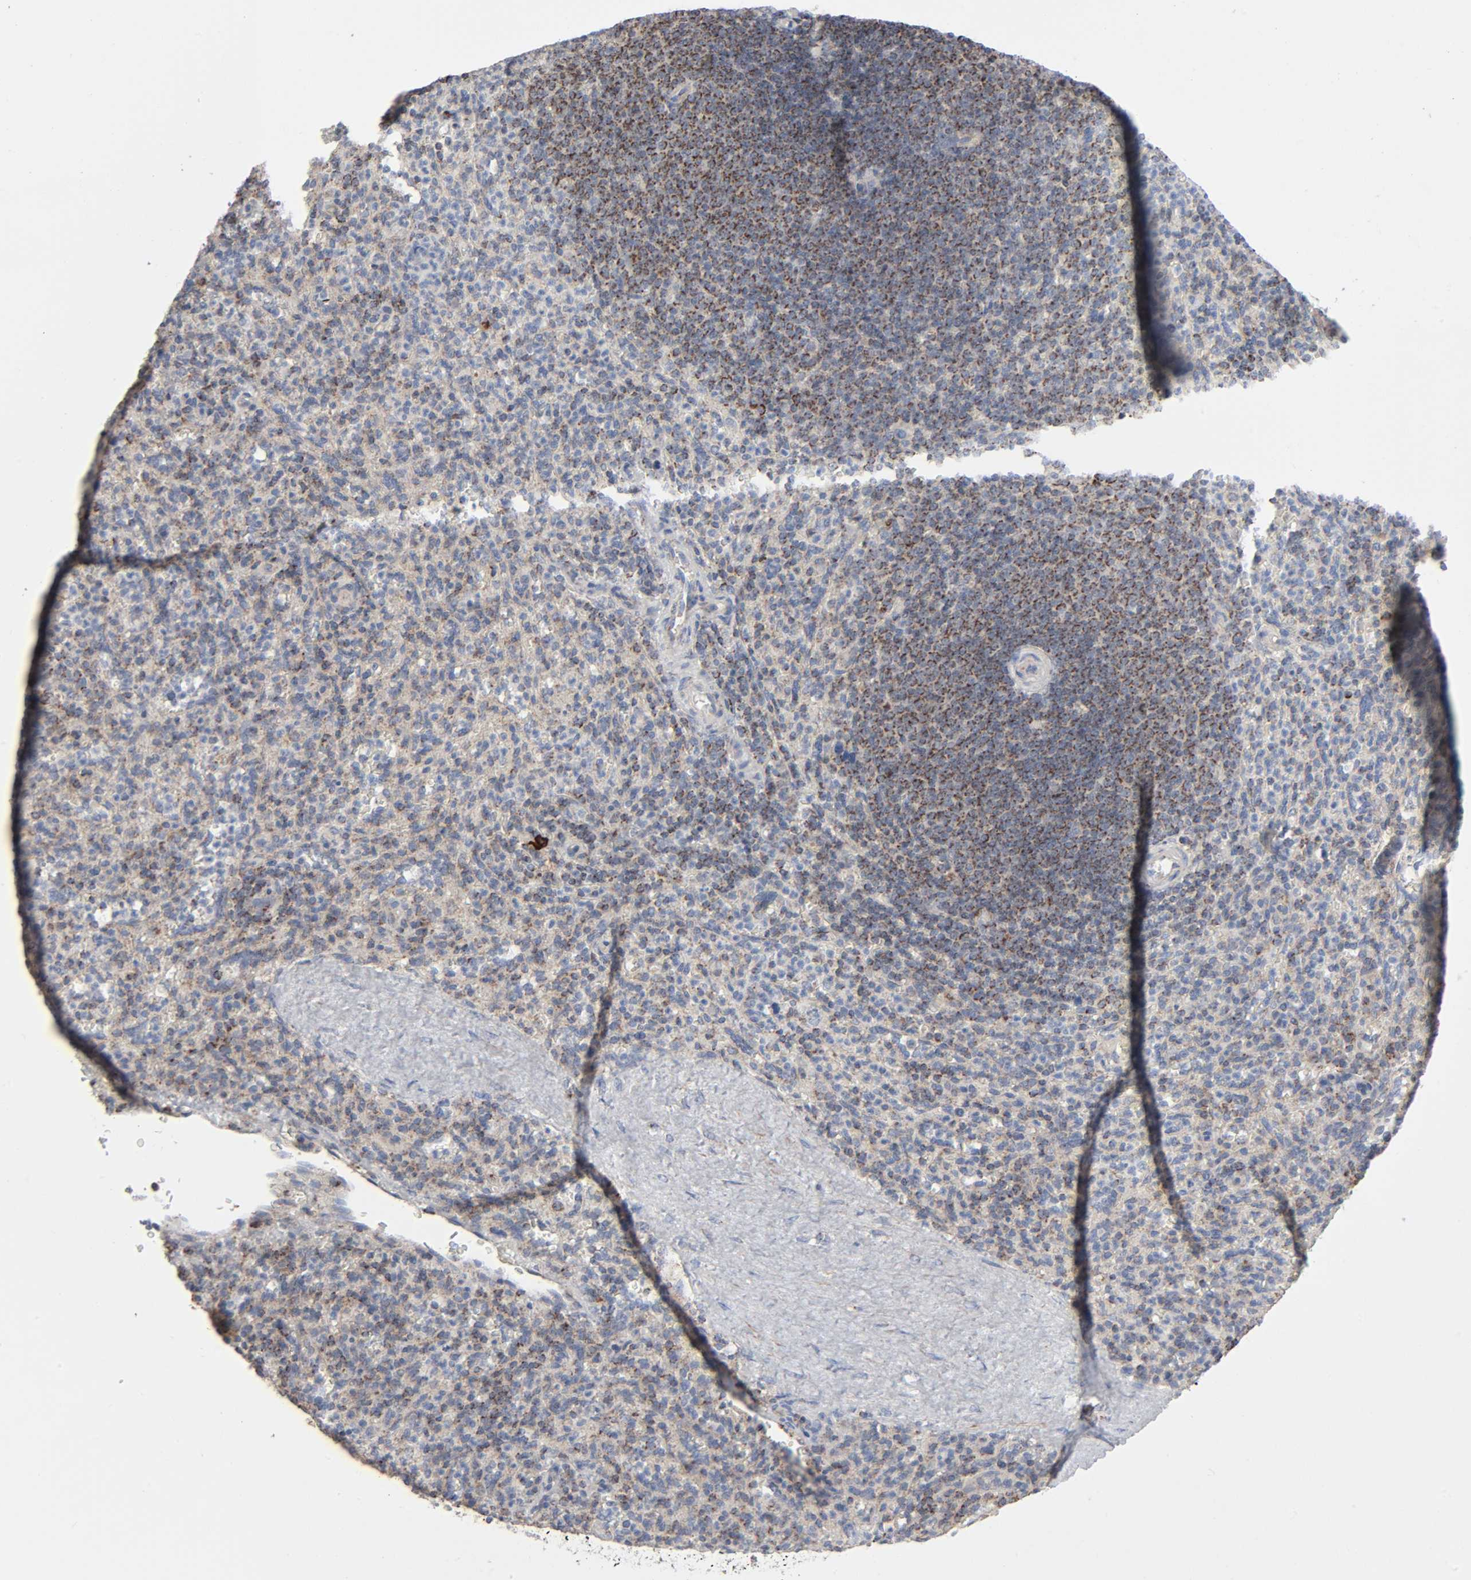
{"staining": {"intensity": "moderate", "quantity": "25%-75%", "location": "cytoplasmic/membranous"}, "tissue": "spleen", "cell_type": "Cells in red pulp", "image_type": "normal", "snomed": [{"axis": "morphology", "description": "Normal tissue, NOS"}, {"axis": "topography", "description": "Spleen"}], "caption": "Immunohistochemical staining of benign human spleen shows 25%-75% levels of moderate cytoplasmic/membranous protein staining in about 25%-75% of cells in red pulp.", "gene": "SYT16", "patient": {"sex": "male", "age": 36}}